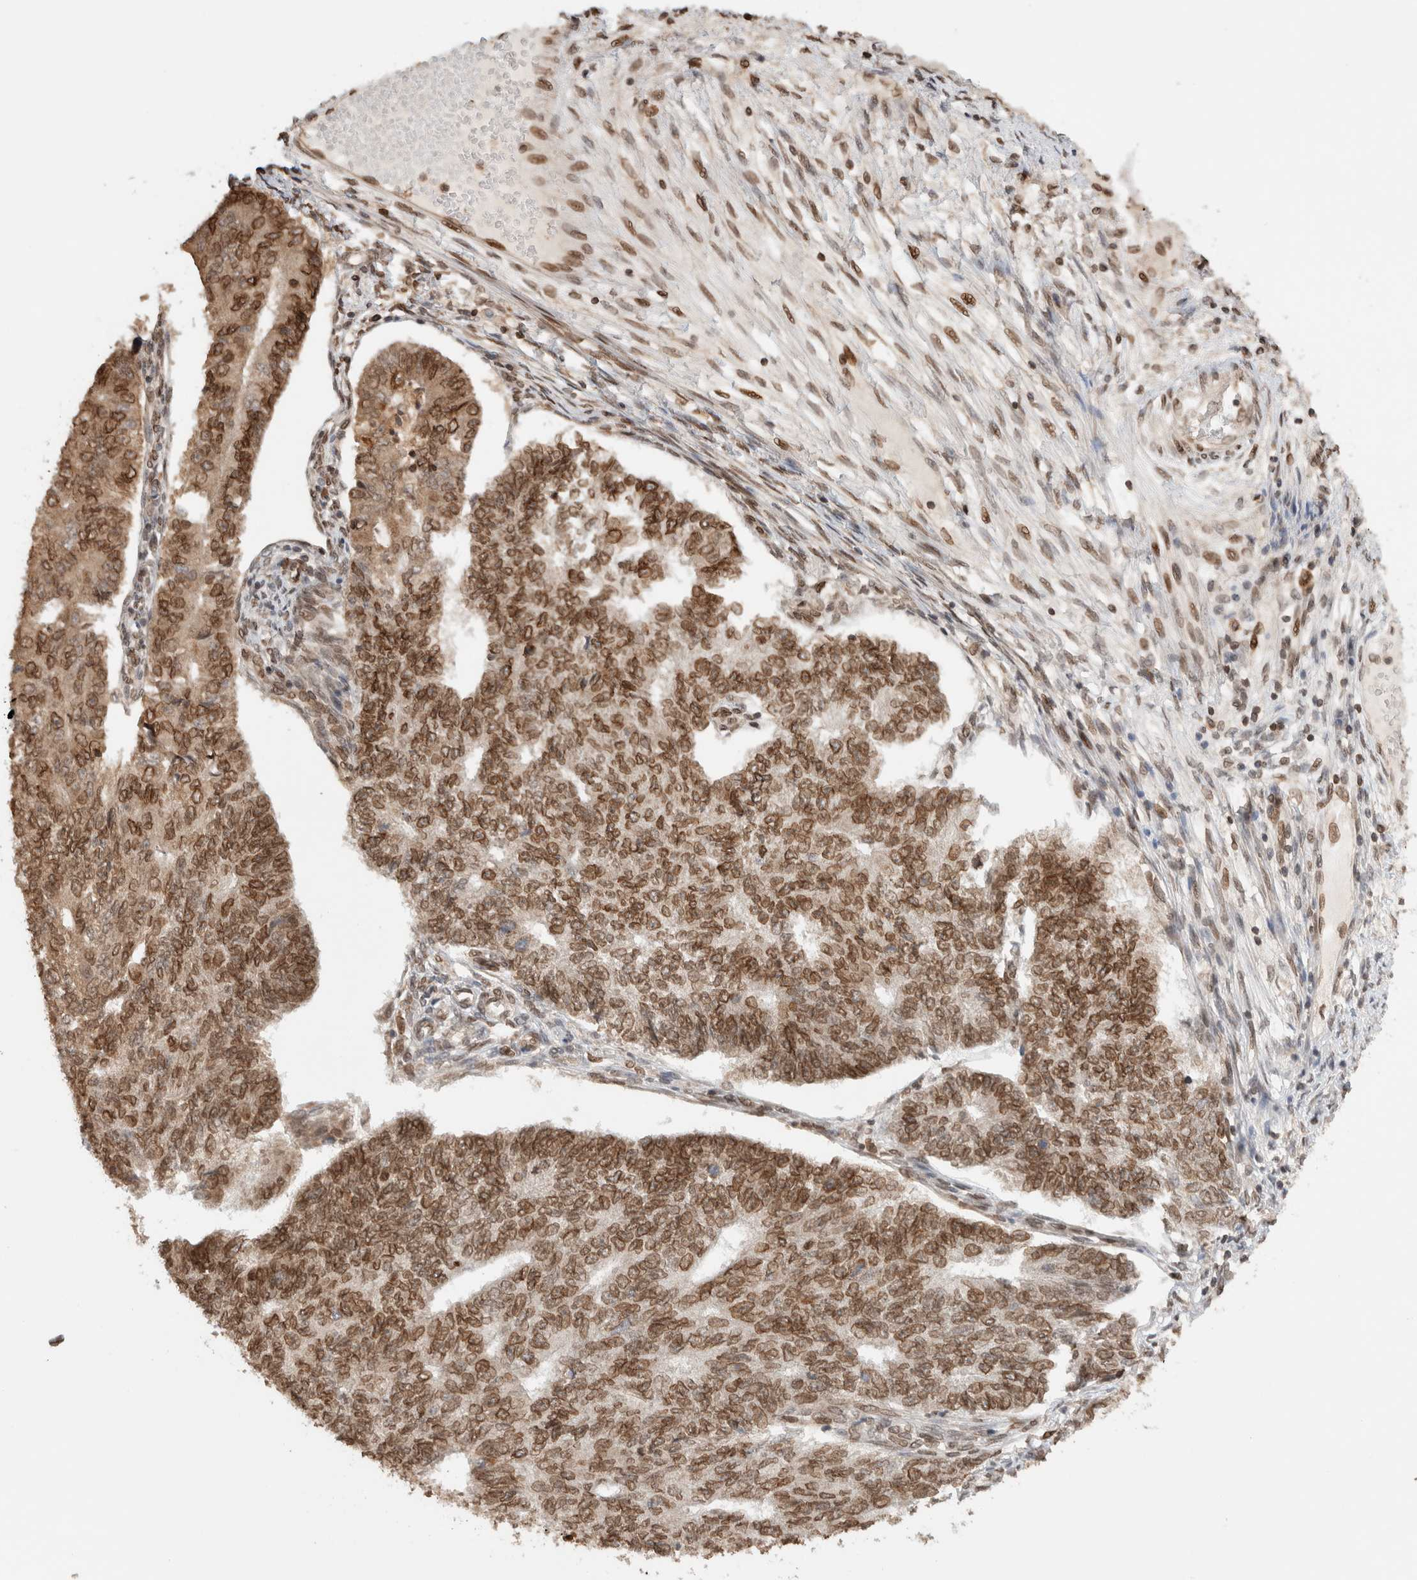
{"staining": {"intensity": "moderate", "quantity": ">75%", "location": "cytoplasmic/membranous,nuclear"}, "tissue": "endometrial cancer", "cell_type": "Tumor cells", "image_type": "cancer", "snomed": [{"axis": "morphology", "description": "Adenocarcinoma, NOS"}, {"axis": "topography", "description": "Endometrium"}], "caption": "Immunohistochemical staining of endometrial cancer (adenocarcinoma) demonstrates medium levels of moderate cytoplasmic/membranous and nuclear protein positivity in about >75% of tumor cells.", "gene": "TPR", "patient": {"sex": "female", "age": 32}}